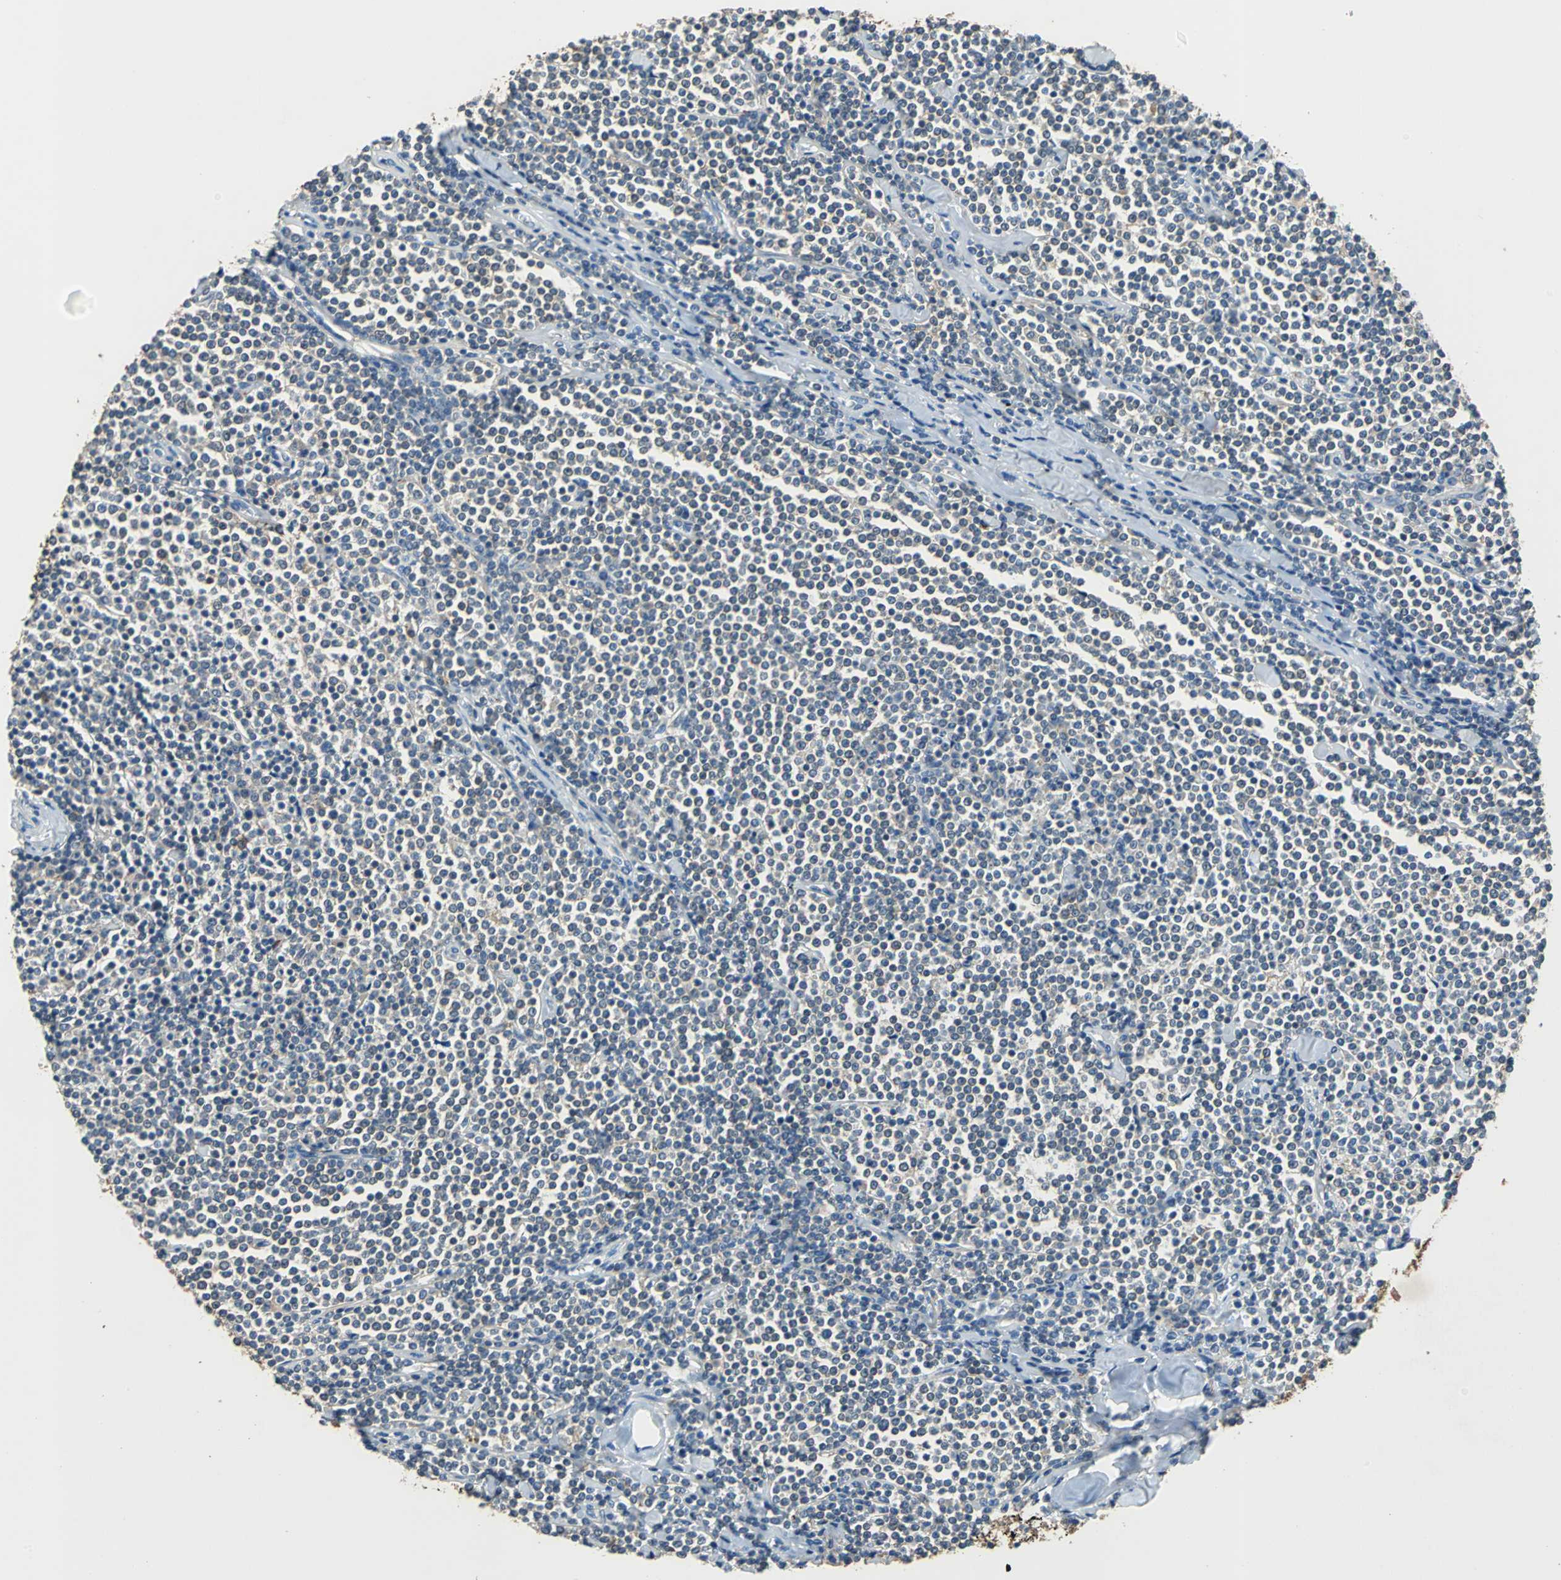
{"staining": {"intensity": "negative", "quantity": "none", "location": "none"}, "tissue": "lymphoma", "cell_type": "Tumor cells", "image_type": "cancer", "snomed": [{"axis": "morphology", "description": "Malignant lymphoma, non-Hodgkin's type, Low grade"}, {"axis": "topography", "description": "Soft tissue"}], "caption": "A histopathology image of human malignant lymphoma, non-Hodgkin's type (low-grade) is negative for staining in tumor cells.", "gene": "PRKCA", "patient": {"sex": "male", "age": 92}}